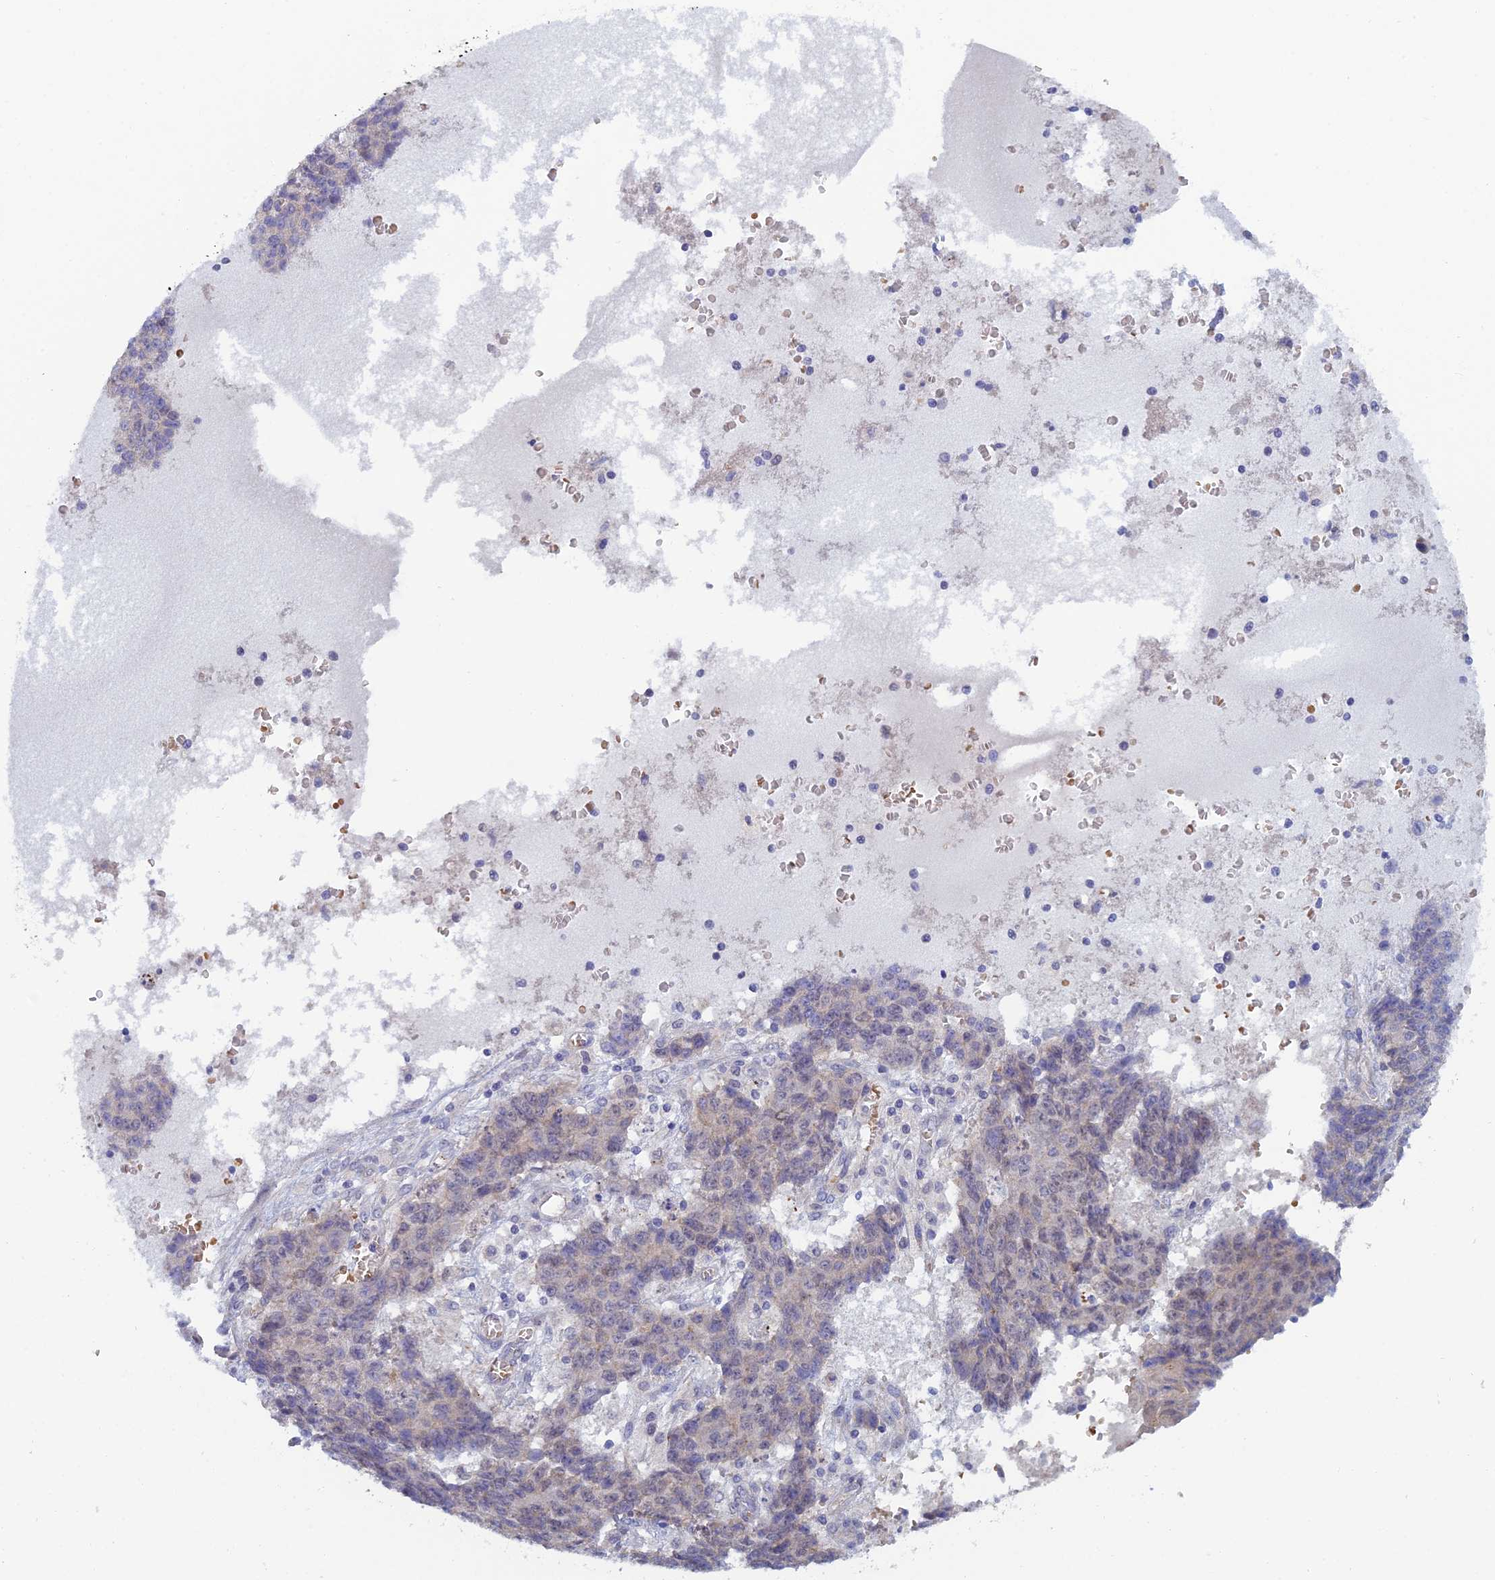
{"staining": {"intensity": "negative", "quantity": "none", "location": "none"}, "tissue": "ovarian cancer", "cell_type": "Tumor cells", "image_type": "cancer", "snomed": [{"axis": "morphology", "description": "Carcinoma, endometroid"}, {"axis": "topography", "description": "Ovary"}], "caption": "A micrograph of human ovarian endometroid carcinoma is negative for staining in tumor cells. (DAB immunohistochemistry with hematoxylin counter stain).", "gene": "GIPC1", "patient": {"sex": "female", "age": 42}}